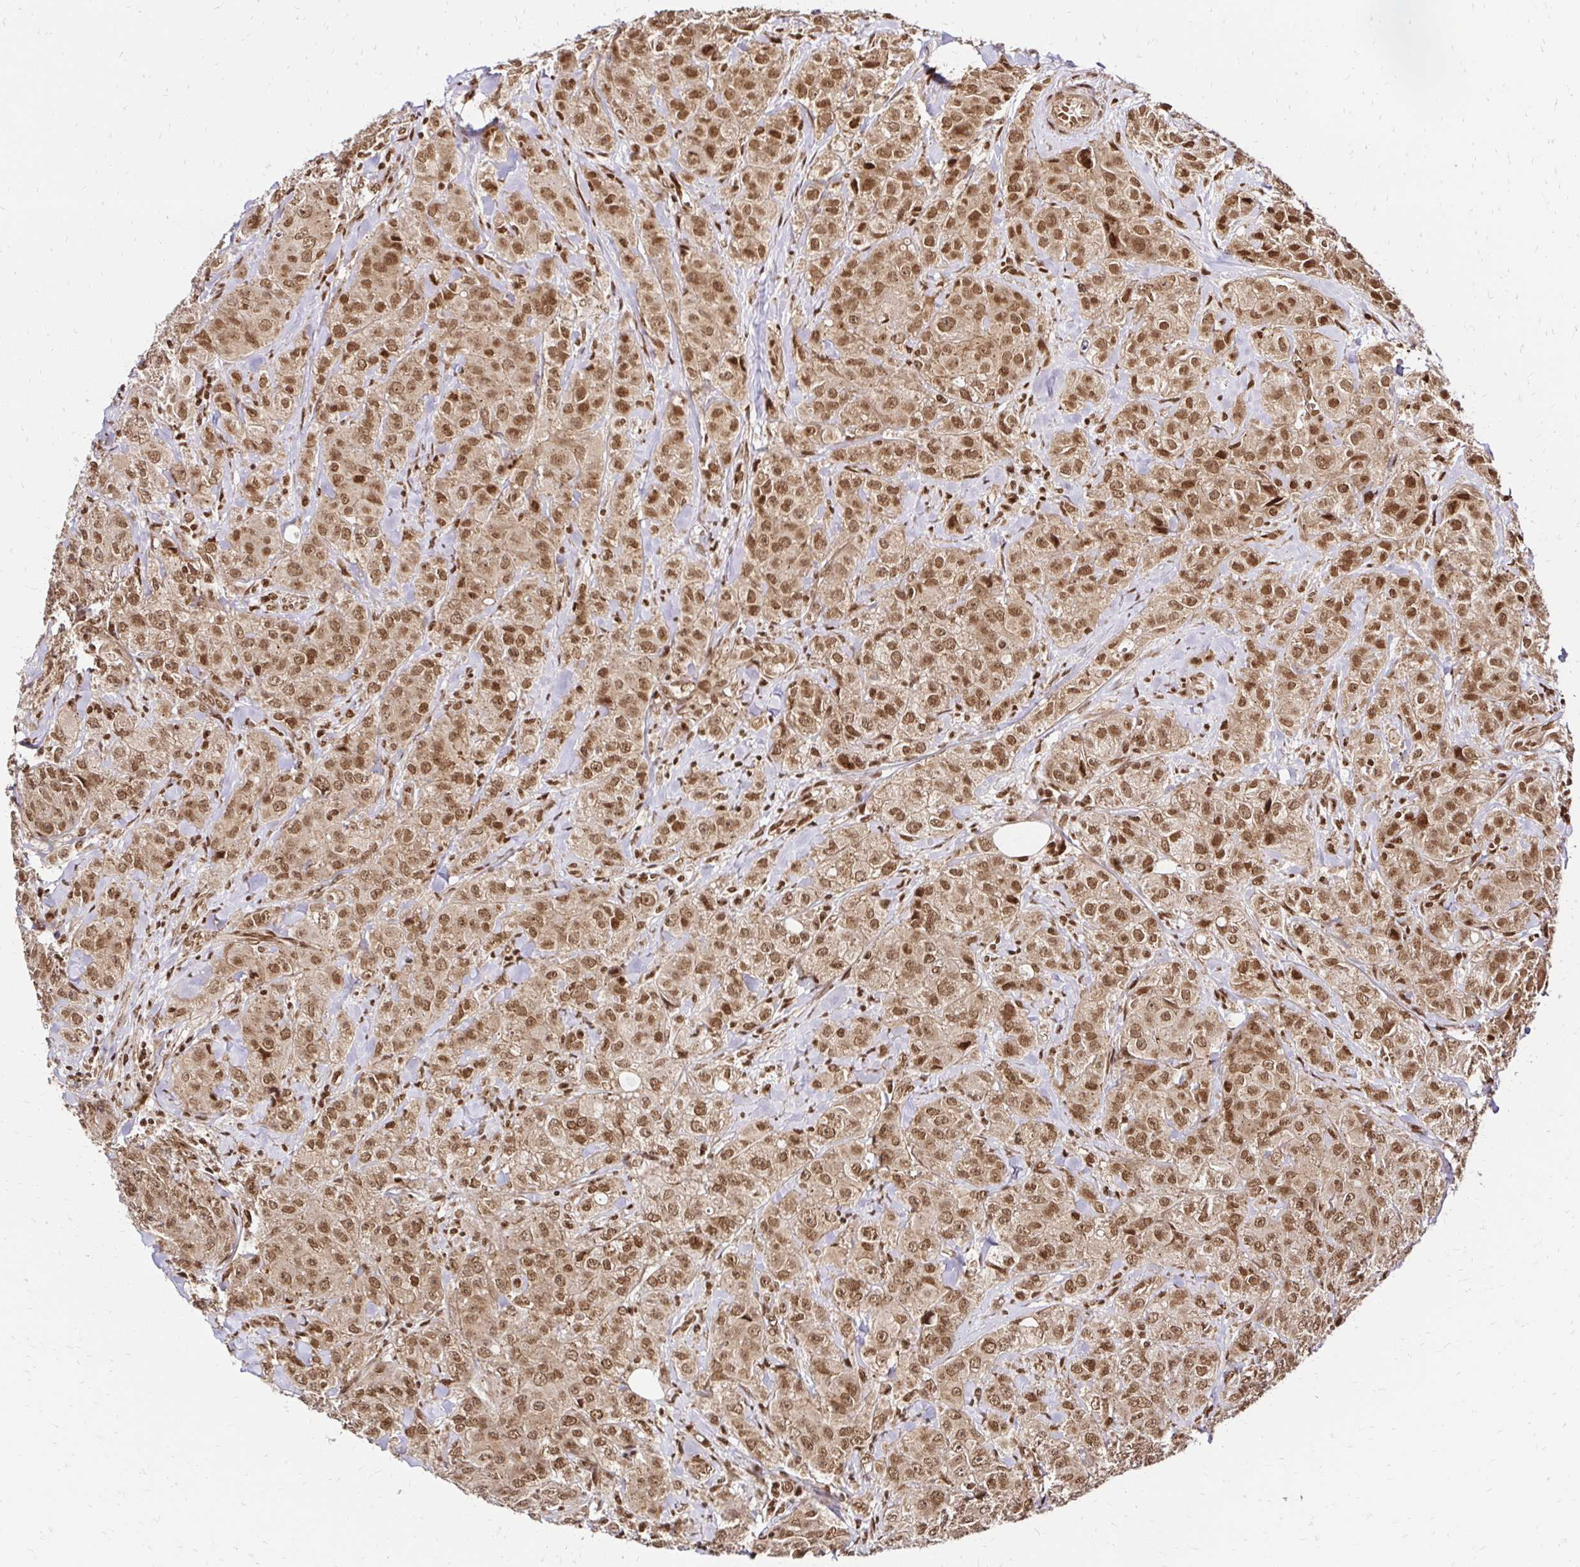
{"staining": {"intensity": "moderate", "quantity": ">75%", "location": "nuclear"}, "tissue": "breast cancer", "cell_type": "Tumor cells", "image_type": "cancer", "snomed": [{"axis": "morphology", "description": "Normal tissue, NOS"}, {"axis": "morphology", "description": "Duct carcinoma"}, {"axis": "topography", "description": "Breast"}], "caption": "This image reveals IHC staining of human intraductal carcinoma (breast), with medium moderate nuclear positivity in about >75% of tumor cells.", "gene": "GLYR1", "patient": {"sex": "female", "age": 43}}